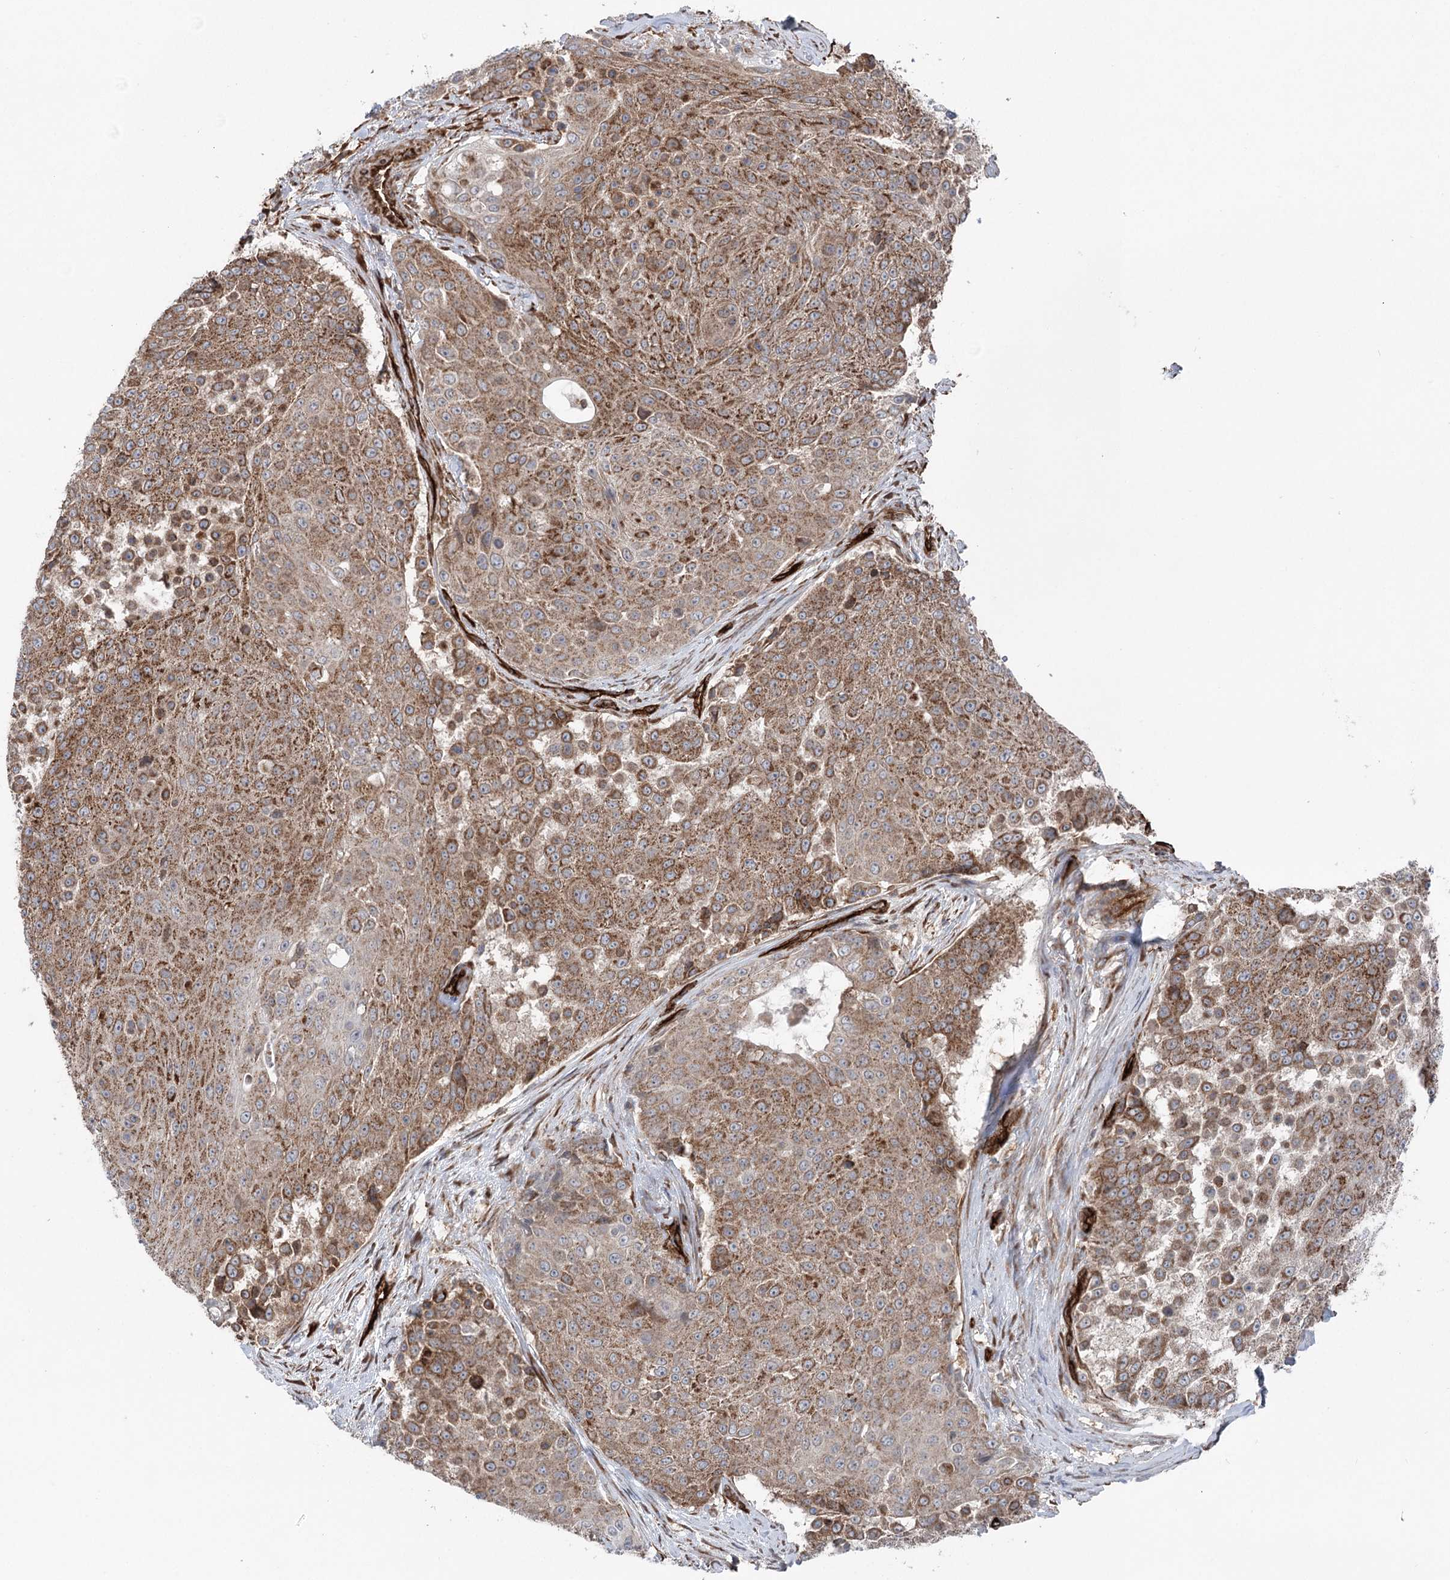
{"staining": {"intensity": "moderate", "quantity": ">75%", "location": "cytoplasmic/membranous"}, "tissue": "urothelial cancer", "cell_type": "Tumor cells", "image_type": "cancer", "snomed": [{"axis": "morphology", "description": "Urothelial carcinoma, High grade"}, {"axis": "topography", "description": "Urinary bladder"}], "caption": "This is an image of IHC staining of high-grade urothelial carcinoma, which shows moderate staining in the cytoplasmic/membranous of tumor cells.", "gene": "MTPAP", "patient": {"sex": "female", "age": 63}}